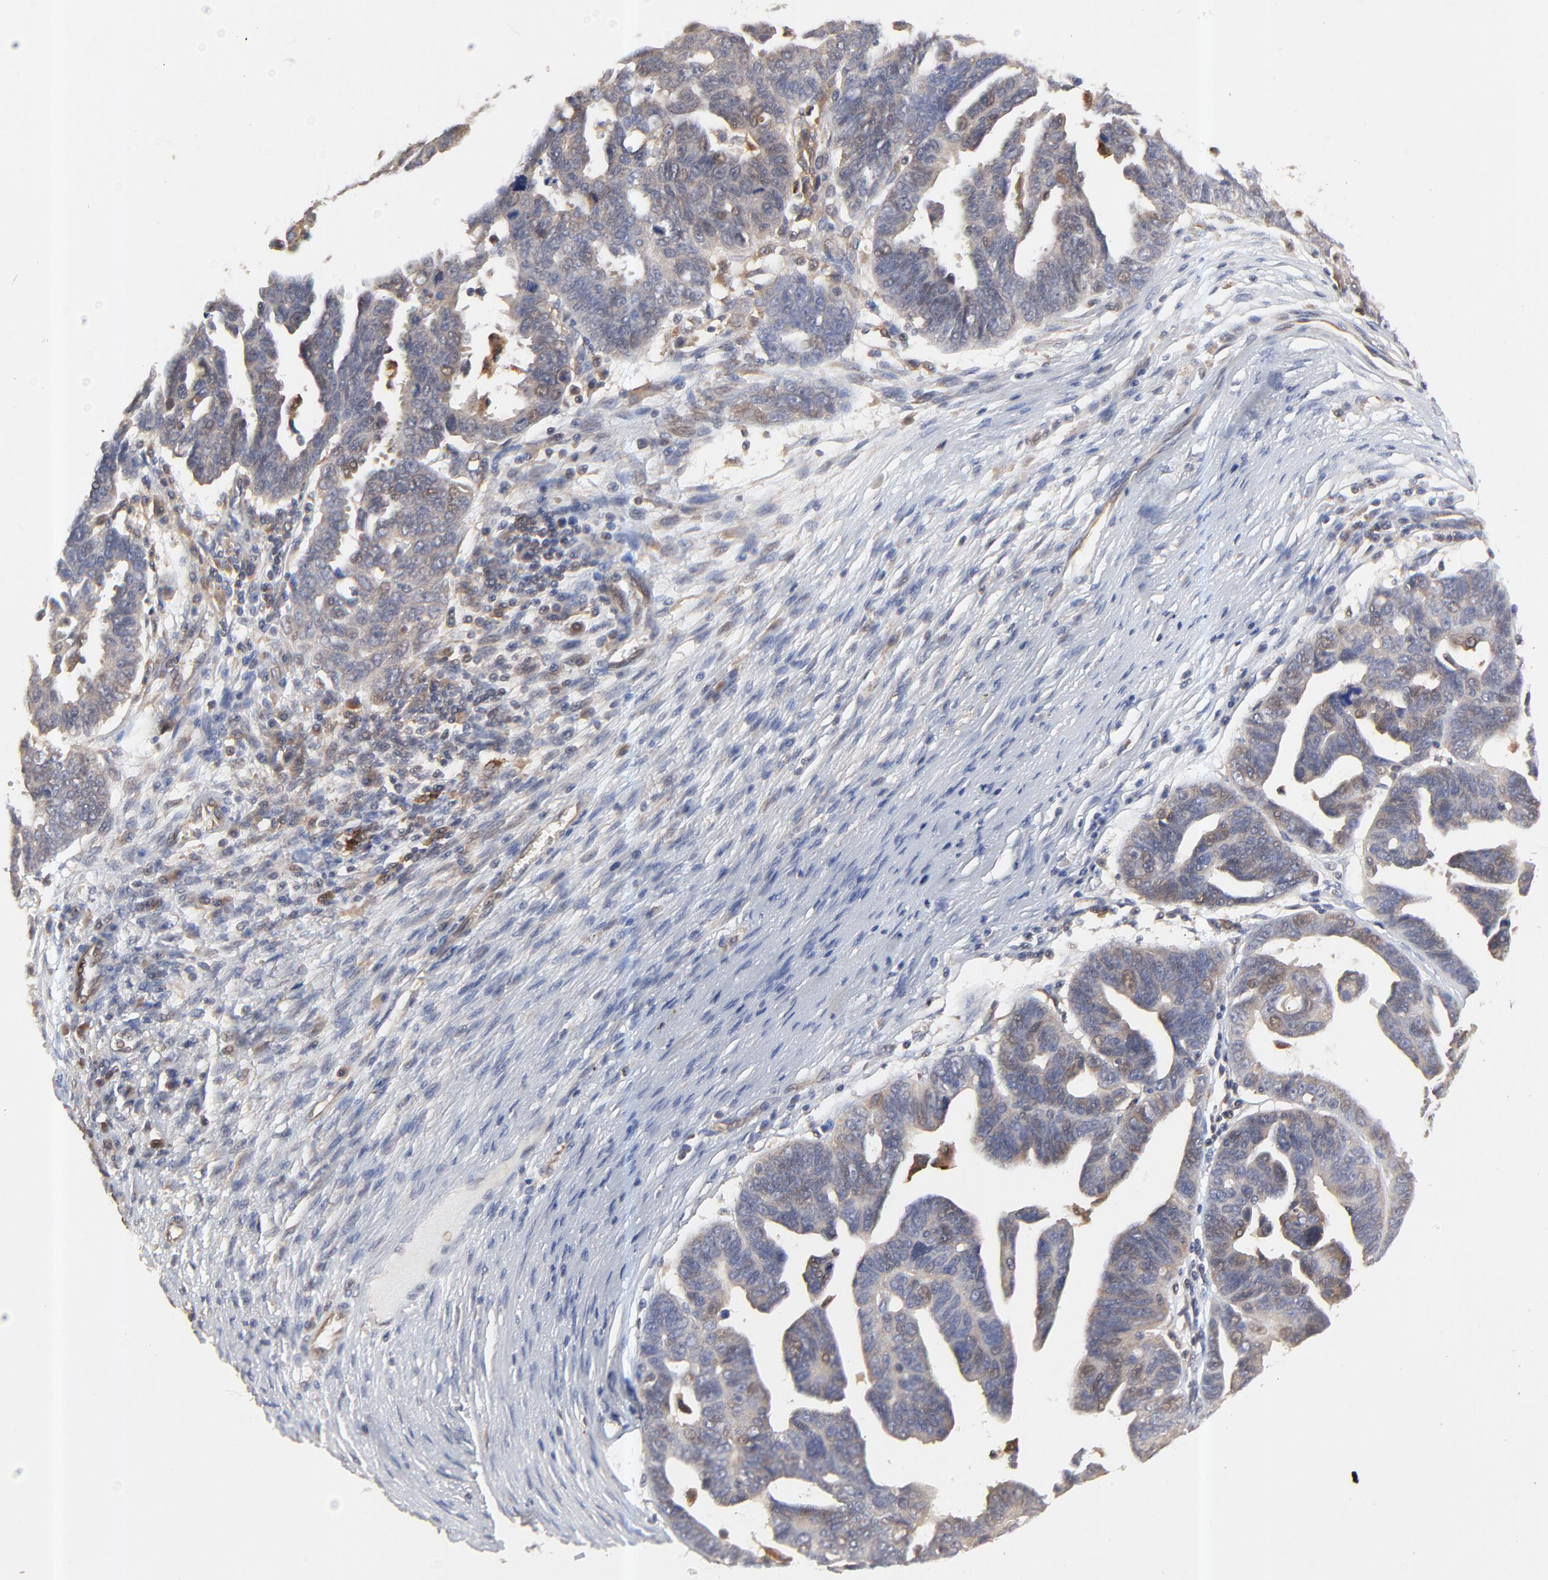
{"staining": {"intensity": "moderate", "quantity": ">75%", "location": "cytoplasmic/membranous,nuclear"}, "tissue": "ovarian cancer", "cell_type": "Tumor cells", "image_type": "cancer", "snomed": [{"axis": "morphology", "description": "Carcinoma, endometroid"}, {"axis": "morphology", "description": "Cystadenocarcinoma, serous, NOS"}, {"axis": "topography", "description": "Ovary"}], "caption": "Protein analysis of ovarian serous cystadenocarcinoma tissue shows moderate cytoplasmic/membranous and nuclear positivity in about >75% of tumor cells. Using DAB (3,3'-diaminobenzidine) (brown) and hematoxylin (blue) stains, captured at high magnification using brightfield microscopy.", "gene": "RAB9A", "patient": {"sex": "female", "age": 45}}